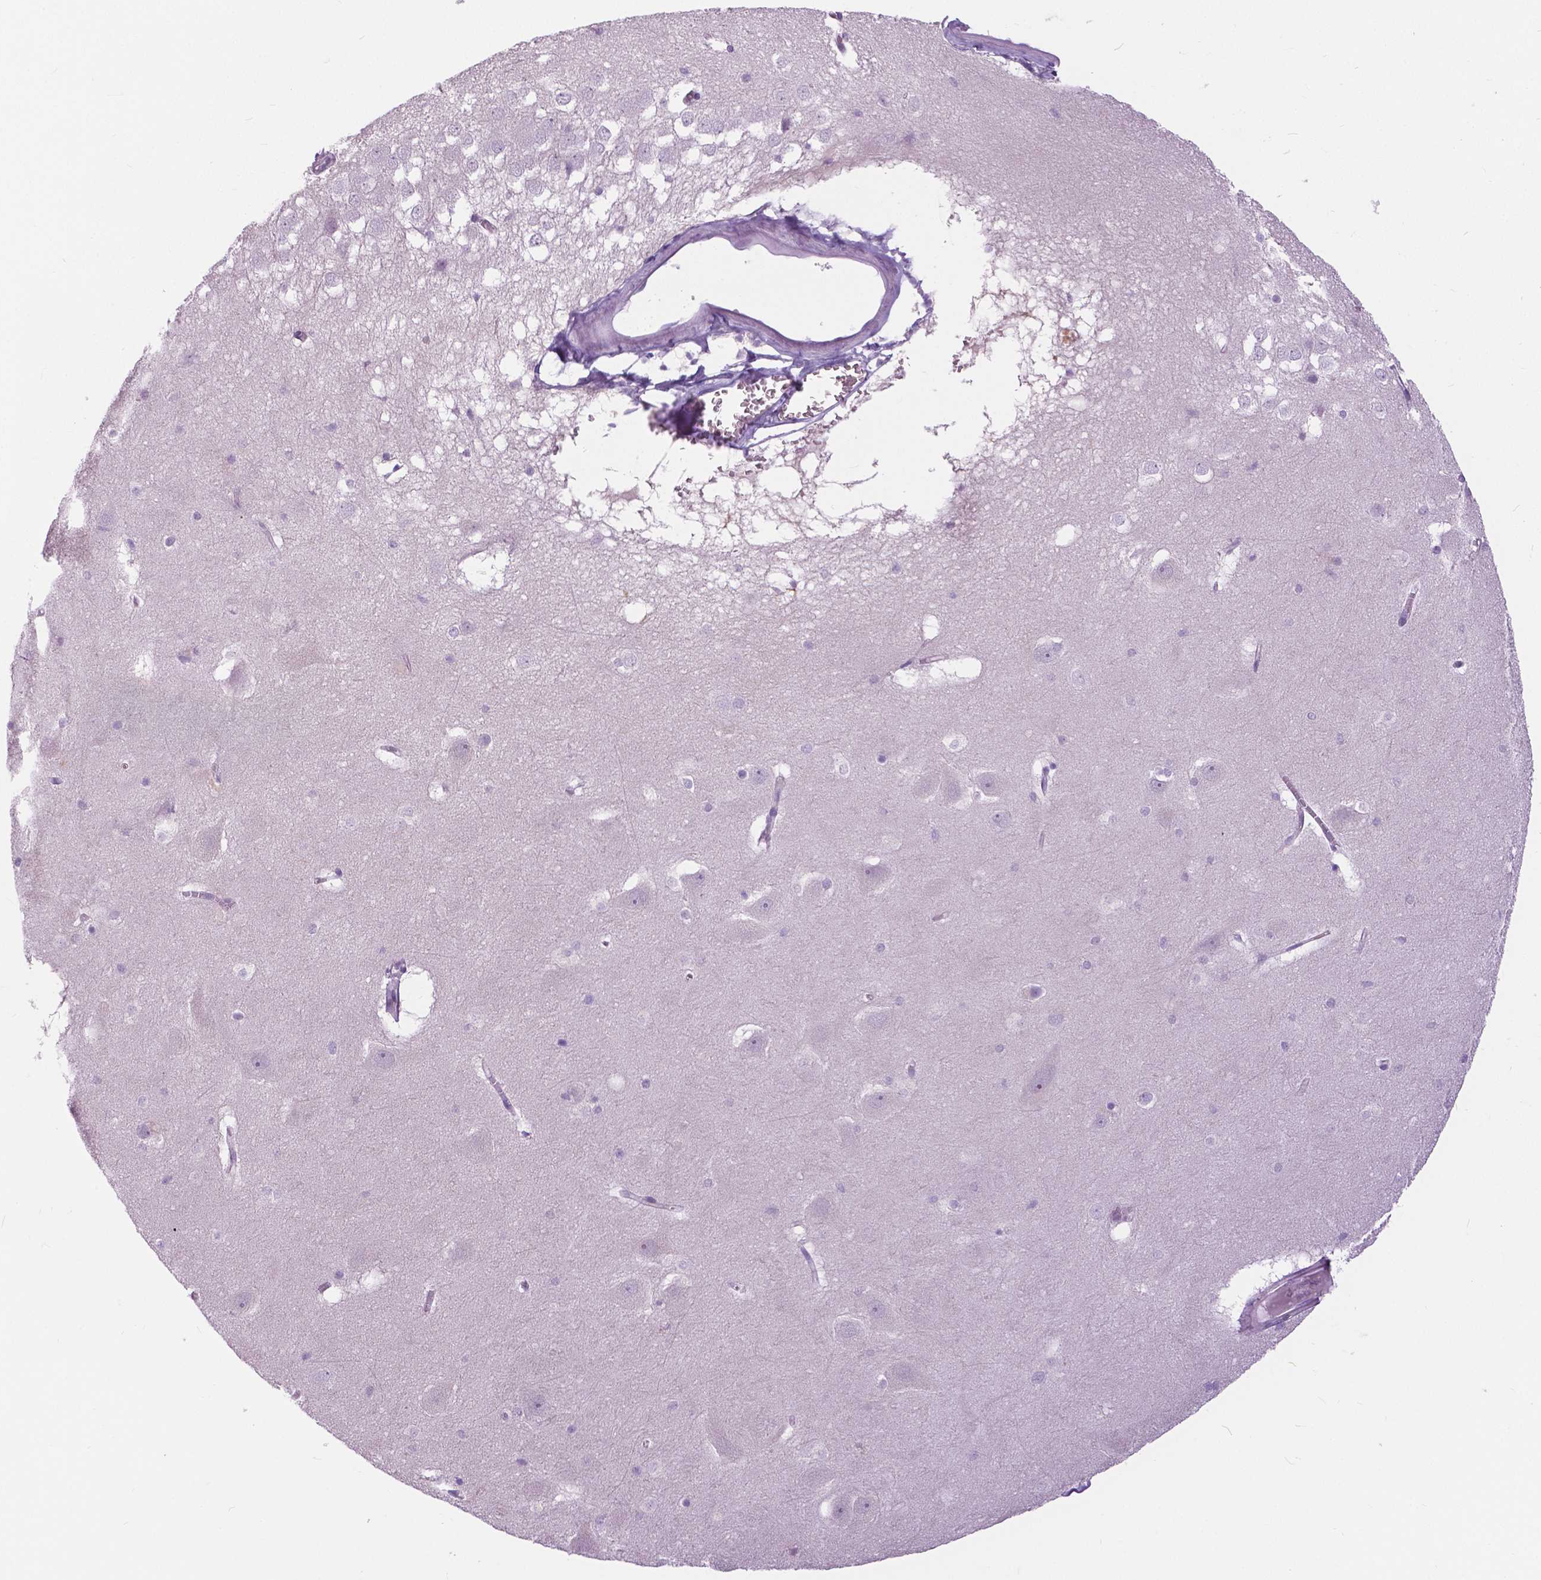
{"staining": {"intensity": "negative", "quantity": "none", "location": "none"}, "tissue": "hippocampus", "cell_type": "Glial cells", "image_type": "normal", "snomed": [{"axis": "morphology", "description": "Normal tissue, NOS"}, {"axis": "topography", "description": "Hippocampus"}], "caption": "This is a photomicrograph of IHC staining of benign hippocampus, which shows no expression in glial cells.", "gene": "TP53TG5", "patient": {"sex": "male", "age": 45}}